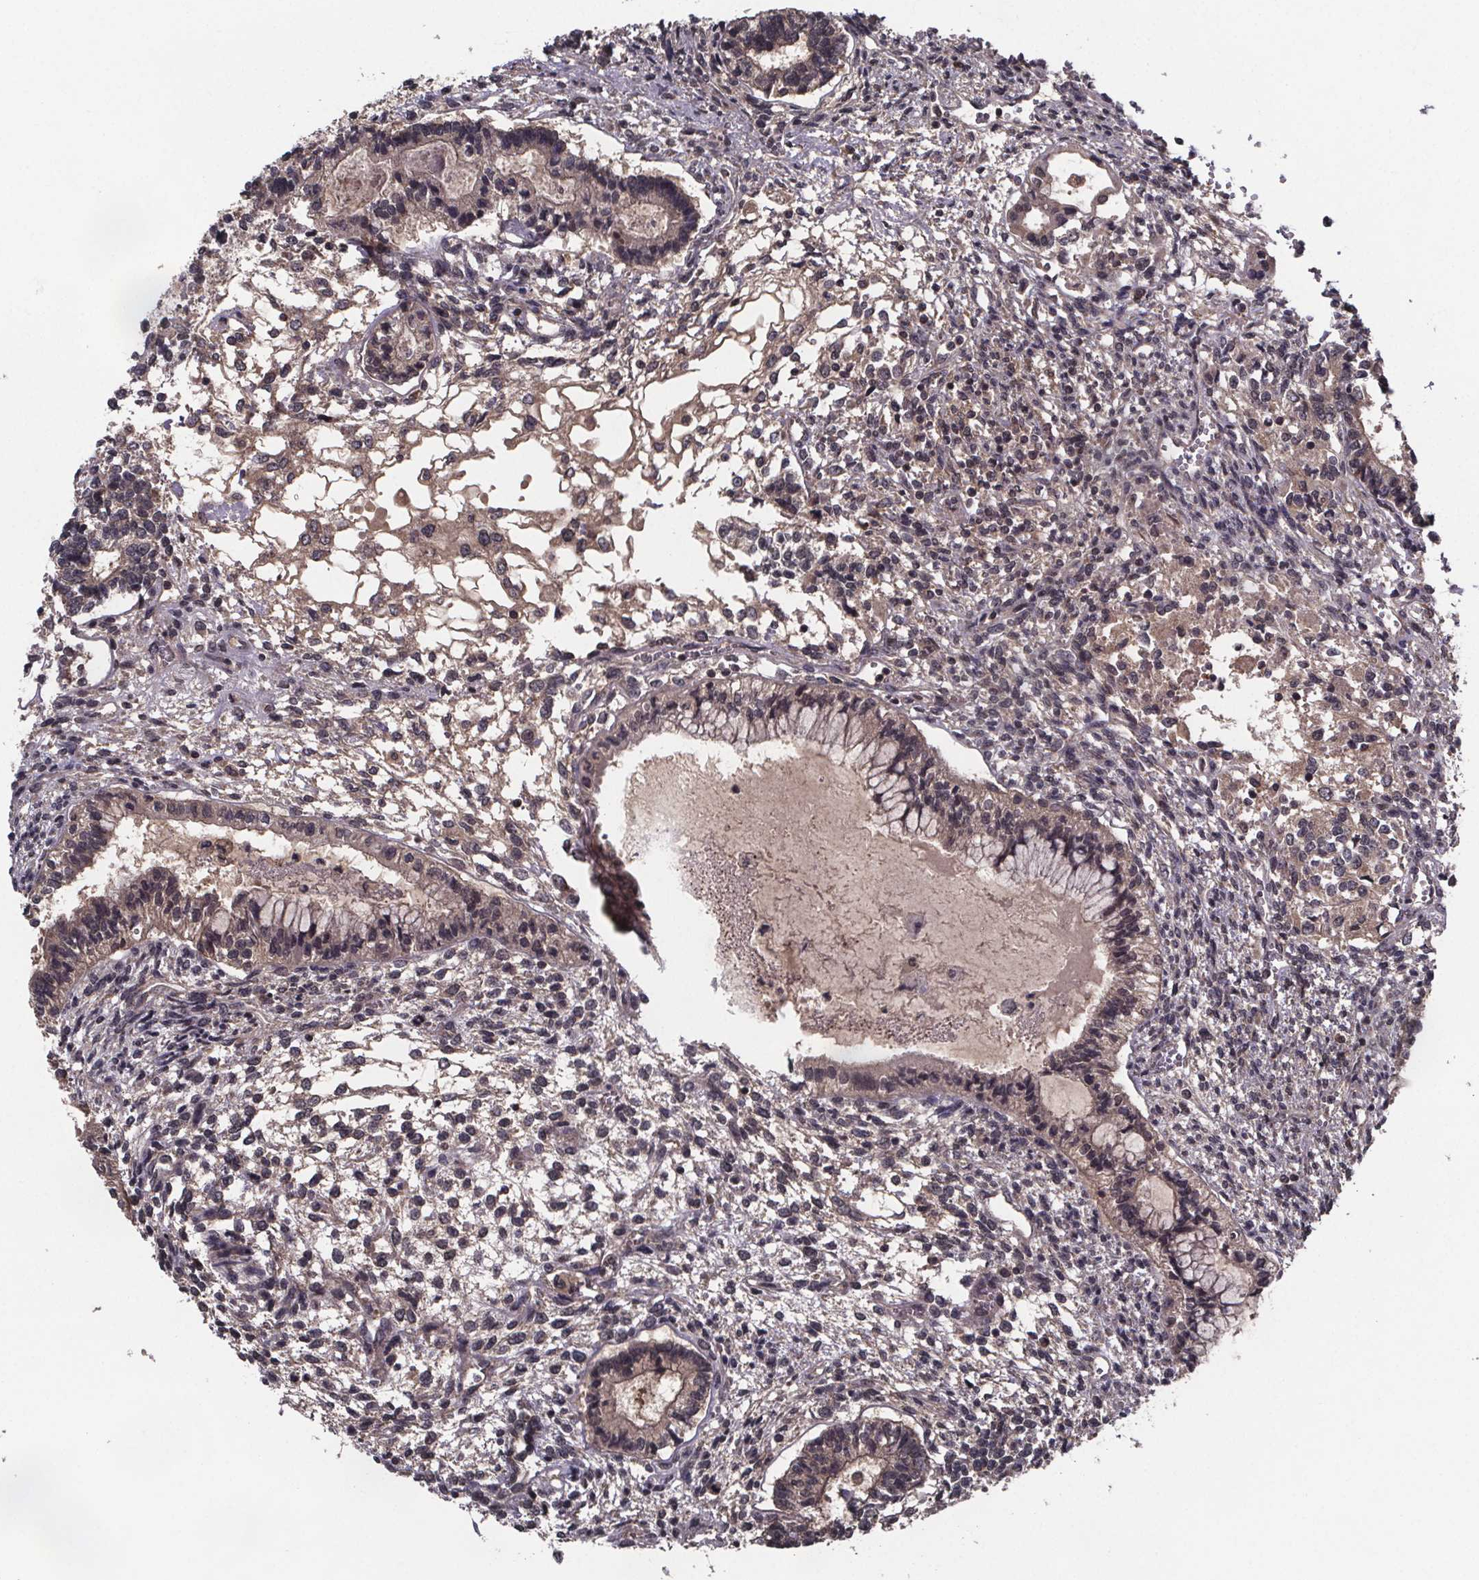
{"staining": {"intensity": "weak", "quantity": "25%-75%", "location": "cytoplasmic/membranous"}, "tissue": "testis cancer", "cell_type": "Tumor cells", "image_type": "cancer", "snomed": [{"axis": "morphology", "description": "Carcinoma, Embryonal, NOS"}, {"axis": "topography", "description": "Testis"}], "caption": "Protein staining of embryonal carcinoma (testis) tissue exhibits weak cytoplasmic/membranous staining in about 25%-75% of tumor cells.", "gene": "FN3KRP", "patient": {"sex": "male", "age": 37}}